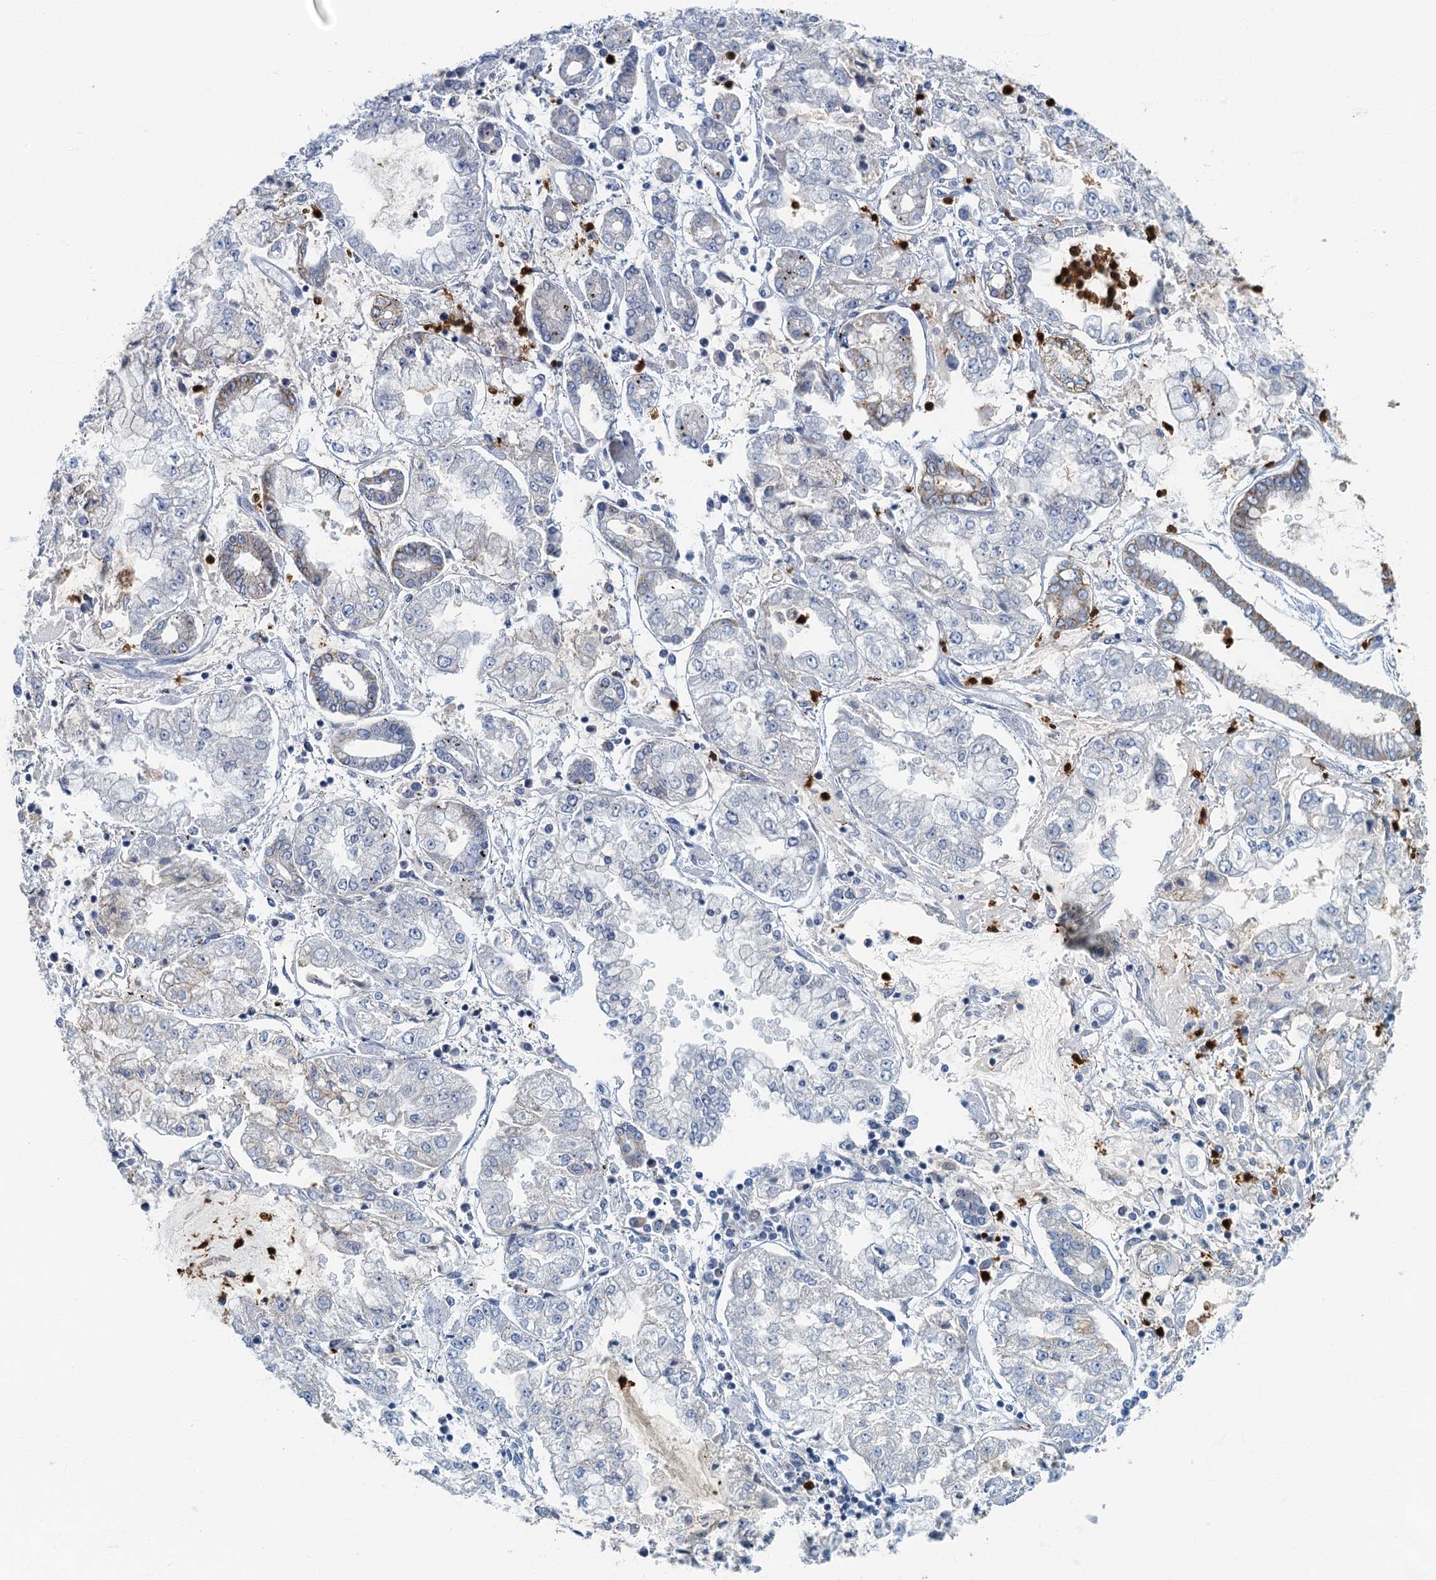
{"staining": {"intensity": "negative", "quantity": "none", "location": "none"}, "tissue": "stomach cancer", "cell_type": "Tumor cells", "image_type": "cancer", "snomed": [{"axis": "morphology", "description": "Adenocarcinoma, NOS"}, {"axis": "topography", "description": "Stomach"}], "caption": "The micrograph demonstrates no staining of tumor cells in stomach adenocarcinoma.", "gene": "ANKDD1A", "patient": {"sex": "male", "age": 76}}